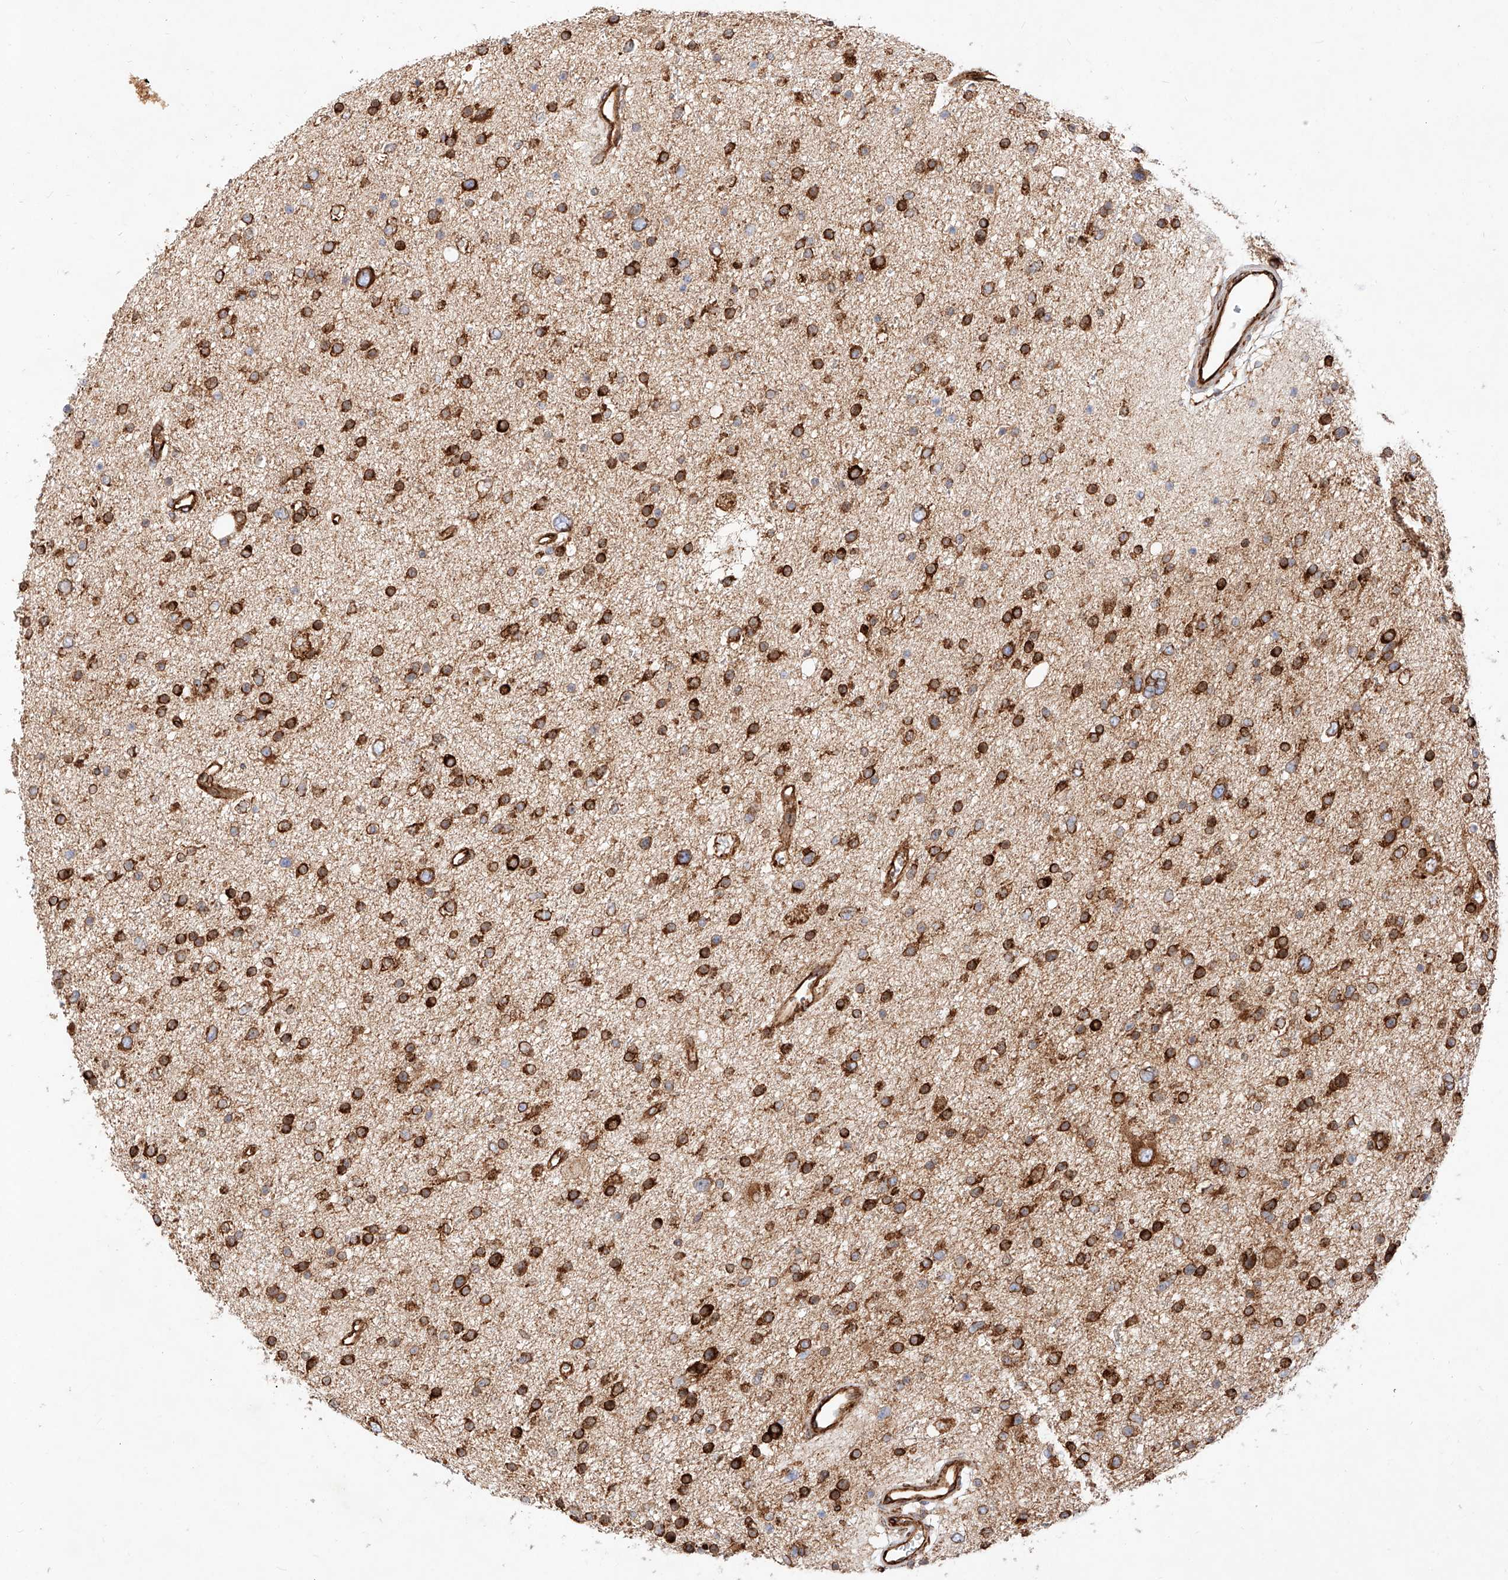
{"staining": {"intensity": "strong", "quantity": ">75%", "location": "cytoplasmic/membranous"}, "tissue": "glioma", "cell_type": "Tumor cells", "image_type": "cancer", "snomed": [{"axis": "morphology", "description": "Glioma, malignant, Low grade"}, {"axis": "topography", "description": "Brain"}], "caption": "Approximately >75% of tumor cells in human glioma show strong cytoplasmic/membranous protein staining as visualized by brown immunohistochemical staining.", "gene": "CSGALNACT2", "patient": {"sex": "female", "age": 37}}